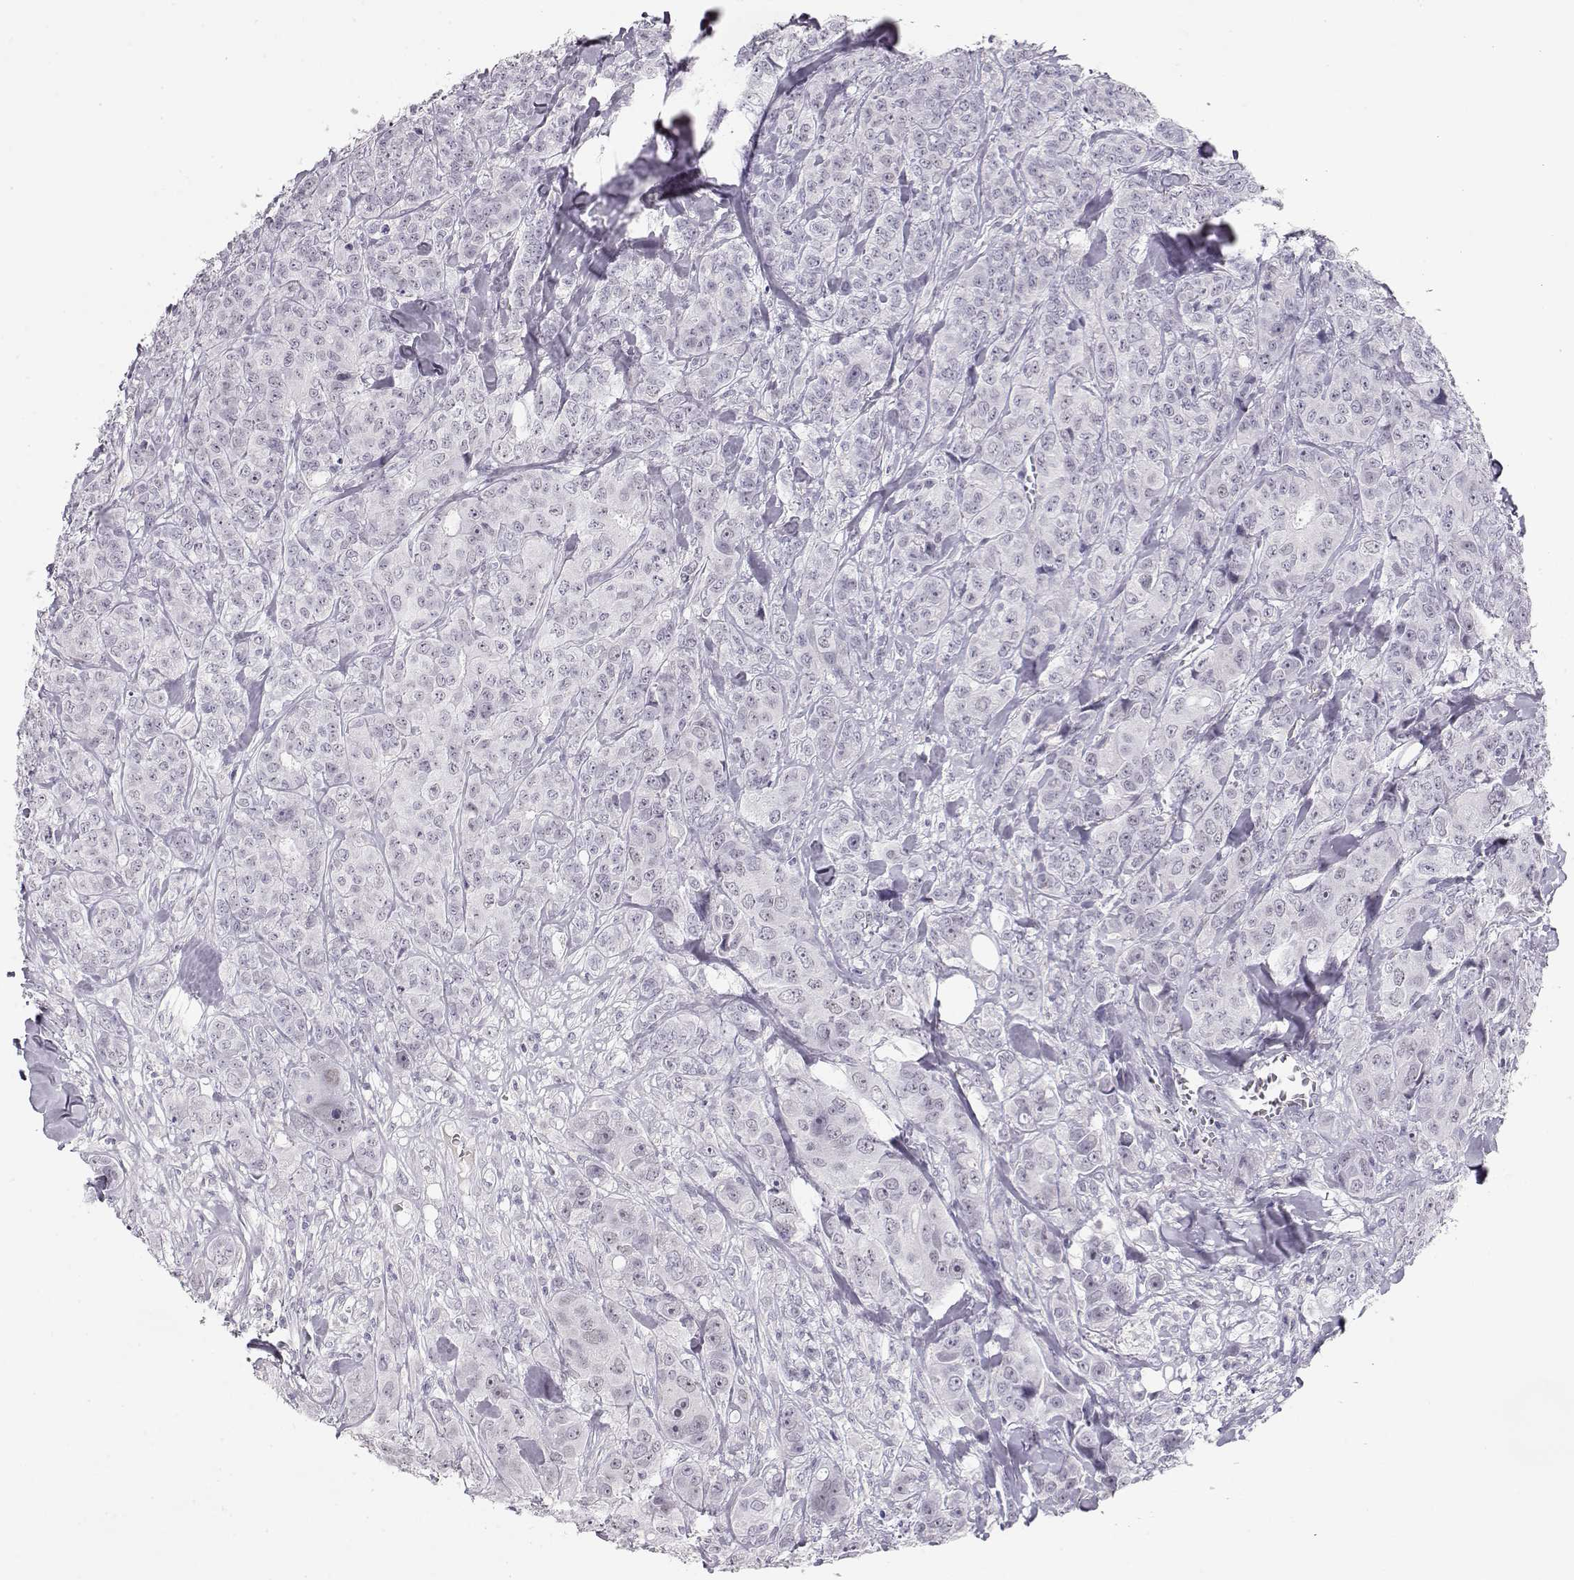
{"staining": {"intensity": "negative", "quantity": "none", "location": "none"}, "tissue": "breast cancer", "cell_type": "Tumor cells", "image_type": "cancer", "snomed": [{"axis": "morphology", "description": "Duct carcinoma"}, {"axis": "topography", "description": "Breast"}], "caption": "The image displays no significant staining in tumor cells of breast cancer.", "gene": "IMPG1", "patient": {"sex": "female", "age": 43}}